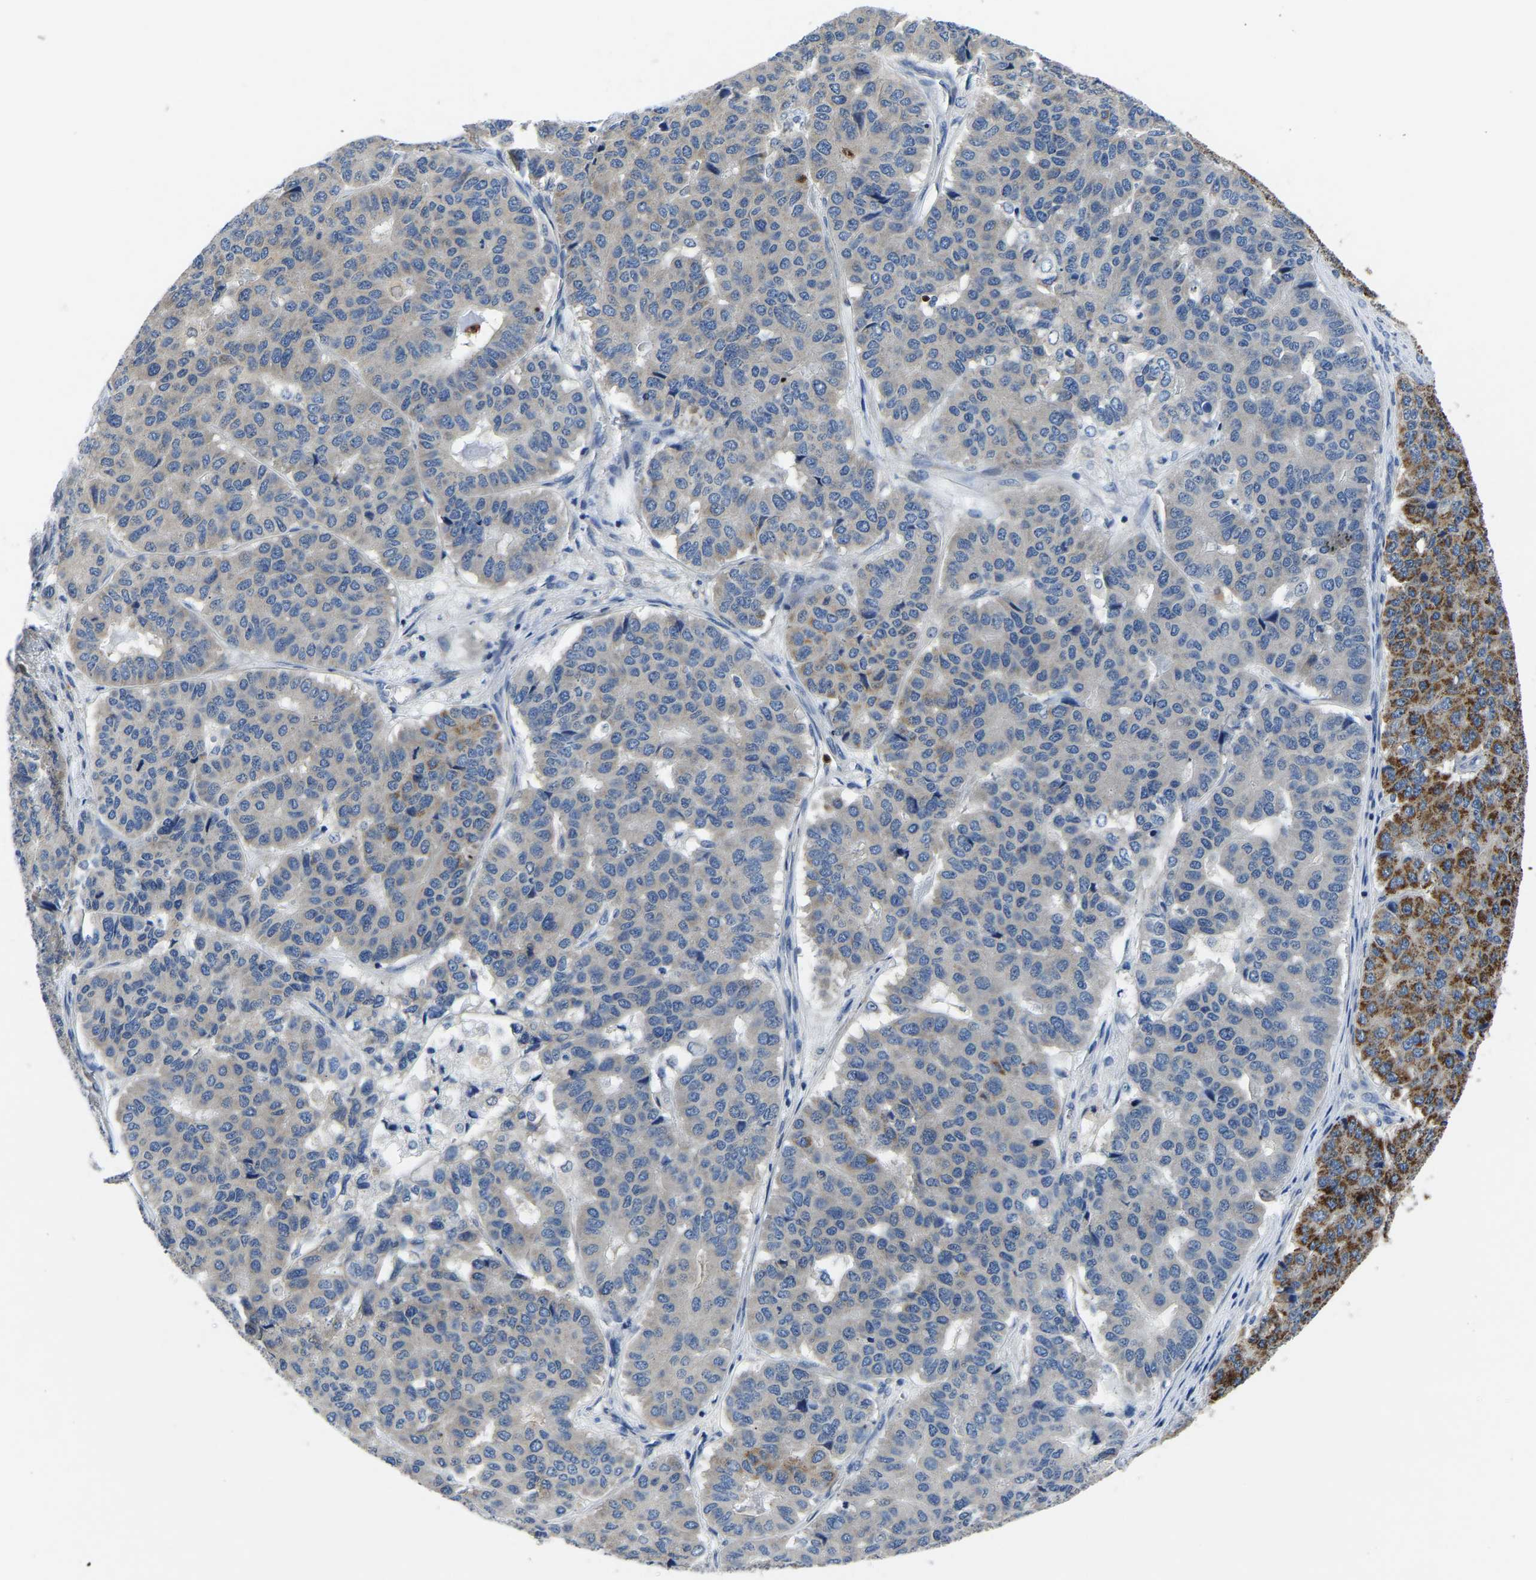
{"staining": {"intensity": "strong", "quantity": "25%-75%", "location": "cytoplasmic/membranous"}, "tissue": "pancreatic cancer", "cell_type": "Tumor cells", "image_type": "cancer", "snomed": [{"axis": "morphology", "description": "Adenocarcinoma, NOS"}, {"axis": "topography", "description": "Pancreas"}], "caption": "A high-resolution micrograph shows IHC staining of adenocarcinoma (pancreatic), which demonstrates strong cytoplasmic/membranous staining in about 25%-75% of tumor cells.", "gene": "TOR1B", "patient": {"sex": "male", "age": 50}}